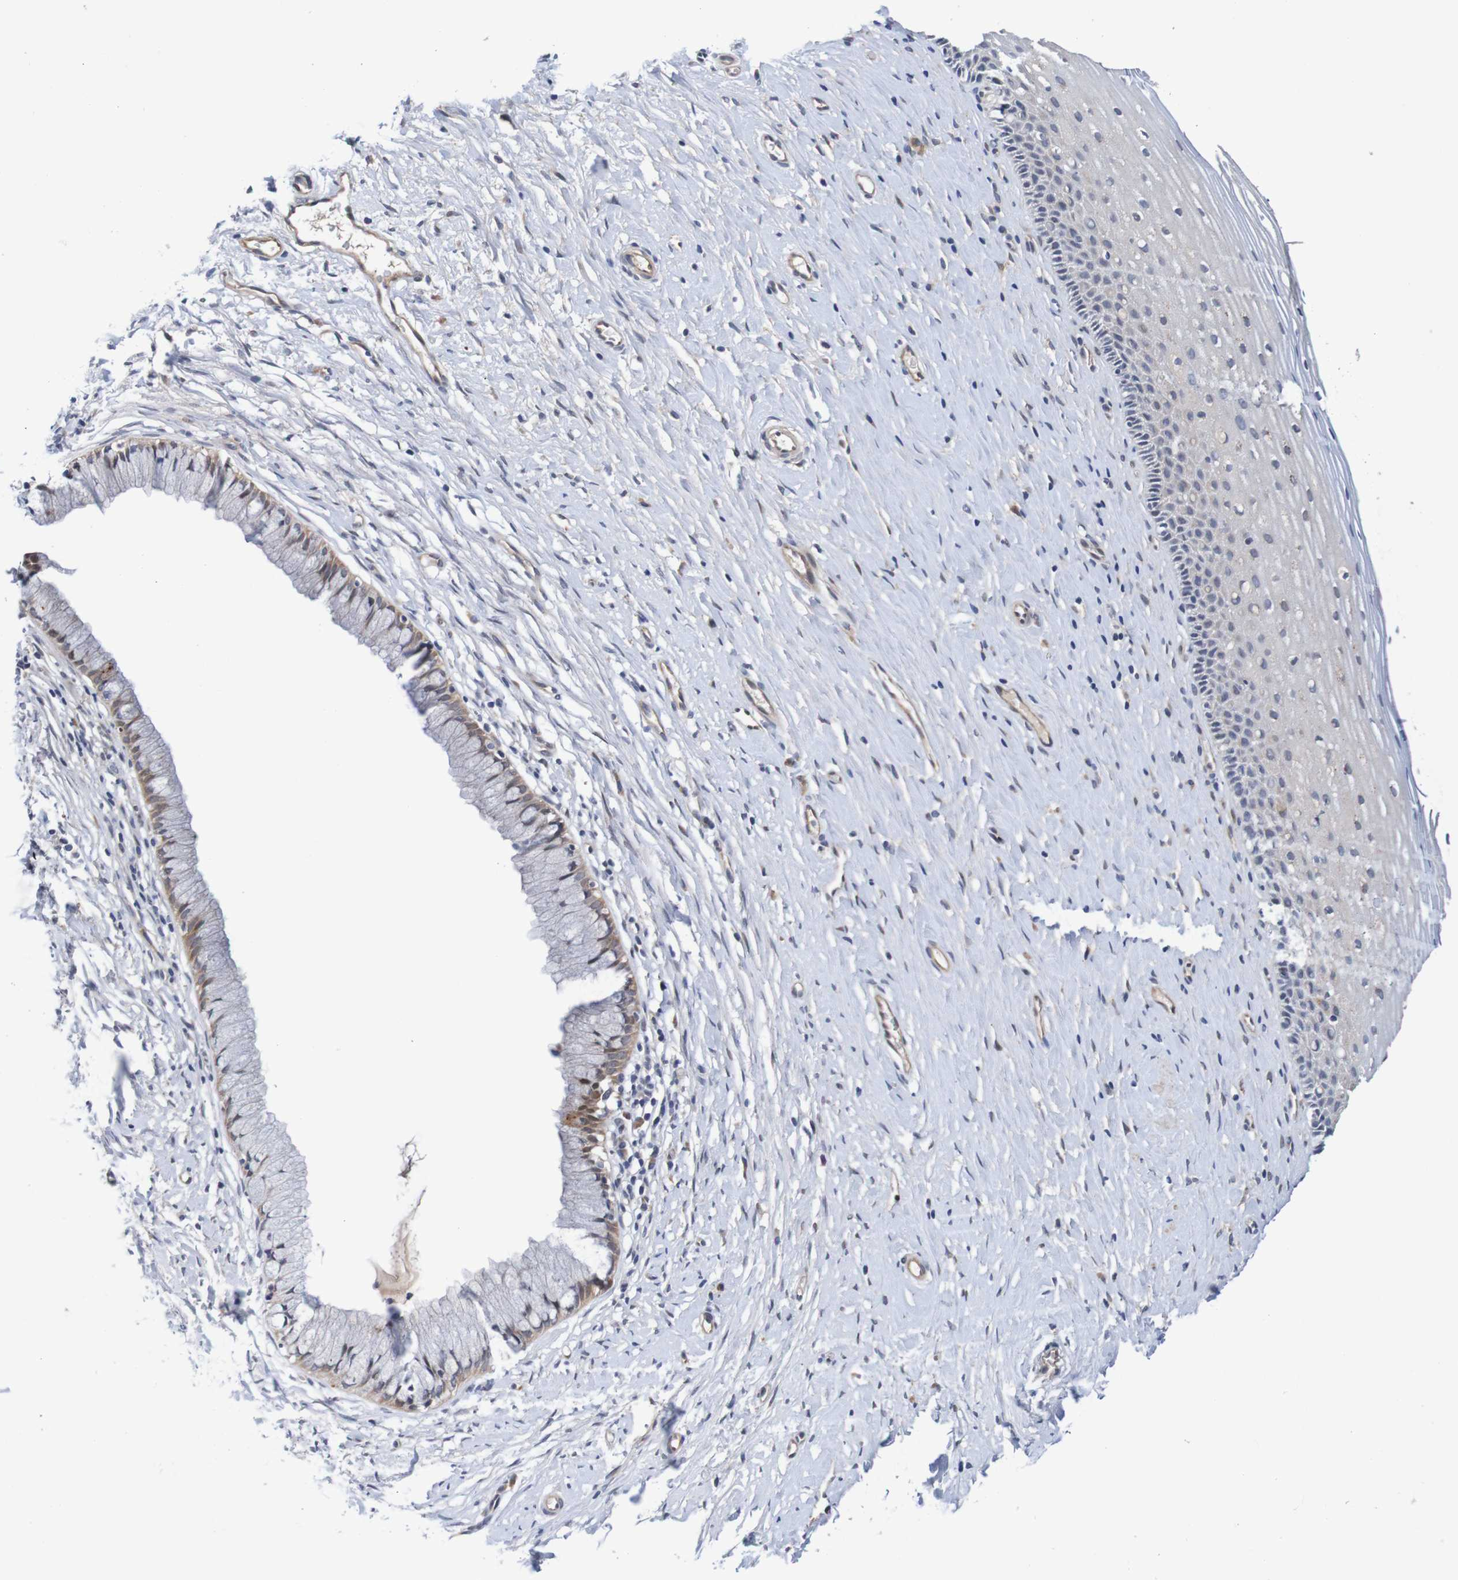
{"staining": {"intensity": "weak", "quantity": ">75%", "location": "cytoplasmic/membranous"}, "tissue": "cervix", "cell_type": "Glandular cells", "image_type": "normal", "snomed": [{"axis": "morphology", "description": "Normal tissue, NOS"}, {"axis": "topography", "description": "Cervix"}], "caption": "Immunohistochemistry (IHC) (DAB (3,3'-diaminobenzidine)) staining of unremarkable cervix displays weak cytoplasmic/membranous protein expression in approximately >75% of glandular cells.", "gene": "CPED1", "patient": {"sex": "female", "age": 39}}